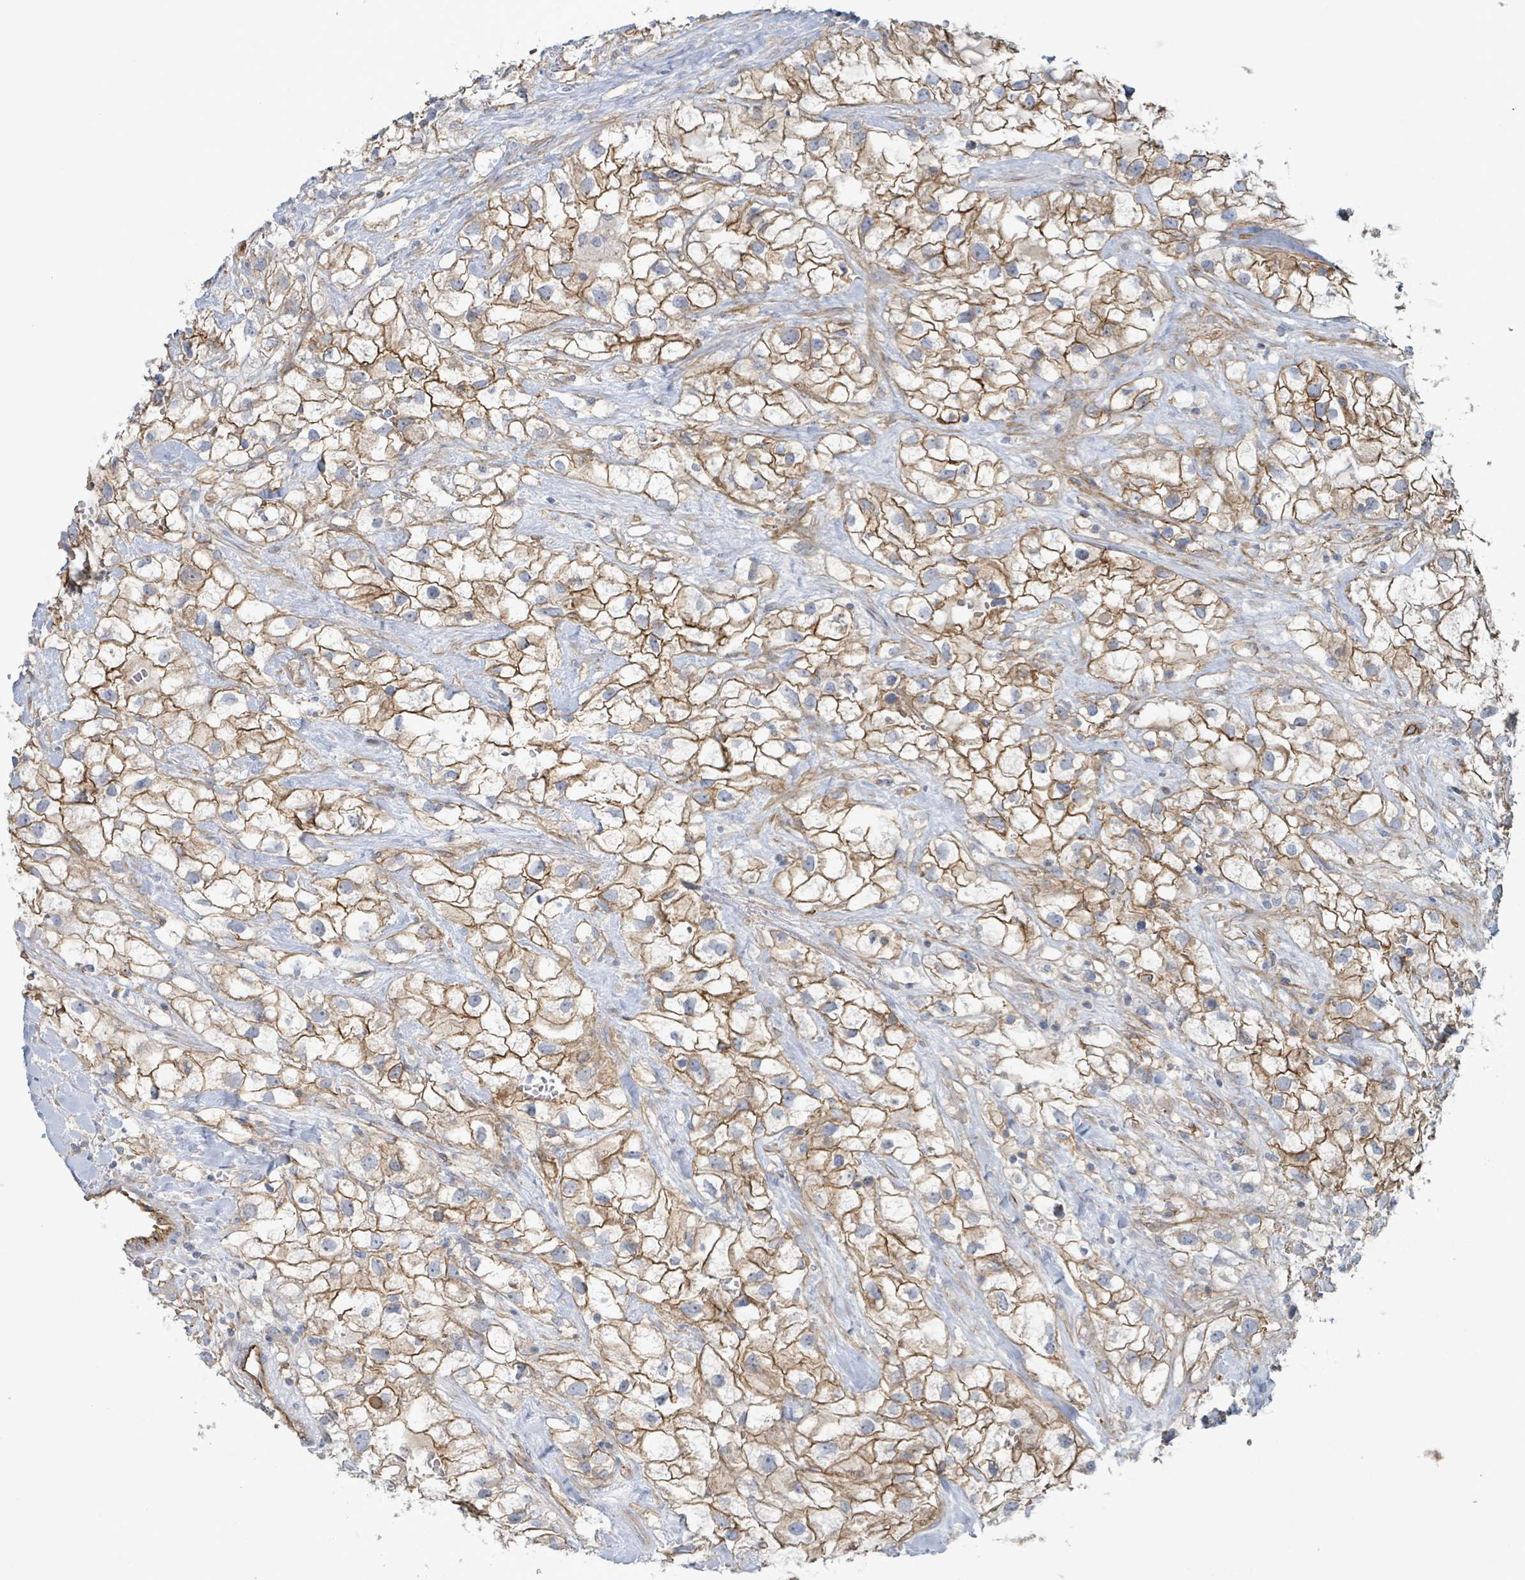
{"staining": {"intensity": "moderate", "quantity": "25%-75%", "location": "cytoplasmic/membranous"}, "tissue": "renal cancer", "cell_type": "Tumor cells", "image_type": "cancer", "snomed": [{"axis": "morphology", "description": "Adenocarcinoma, NOS"}, {"axis": "topography", "description": "Kidney"}], "caption": "A high-resolution histopathology image shows IHC staining of renal adenocarcinoma, which displays moderate cytoplasmic/membranous staining in approximately 25%-75% of tumor cells.", "gene": "LDOC1", "patient": {"sex": "male", "age": 59}}